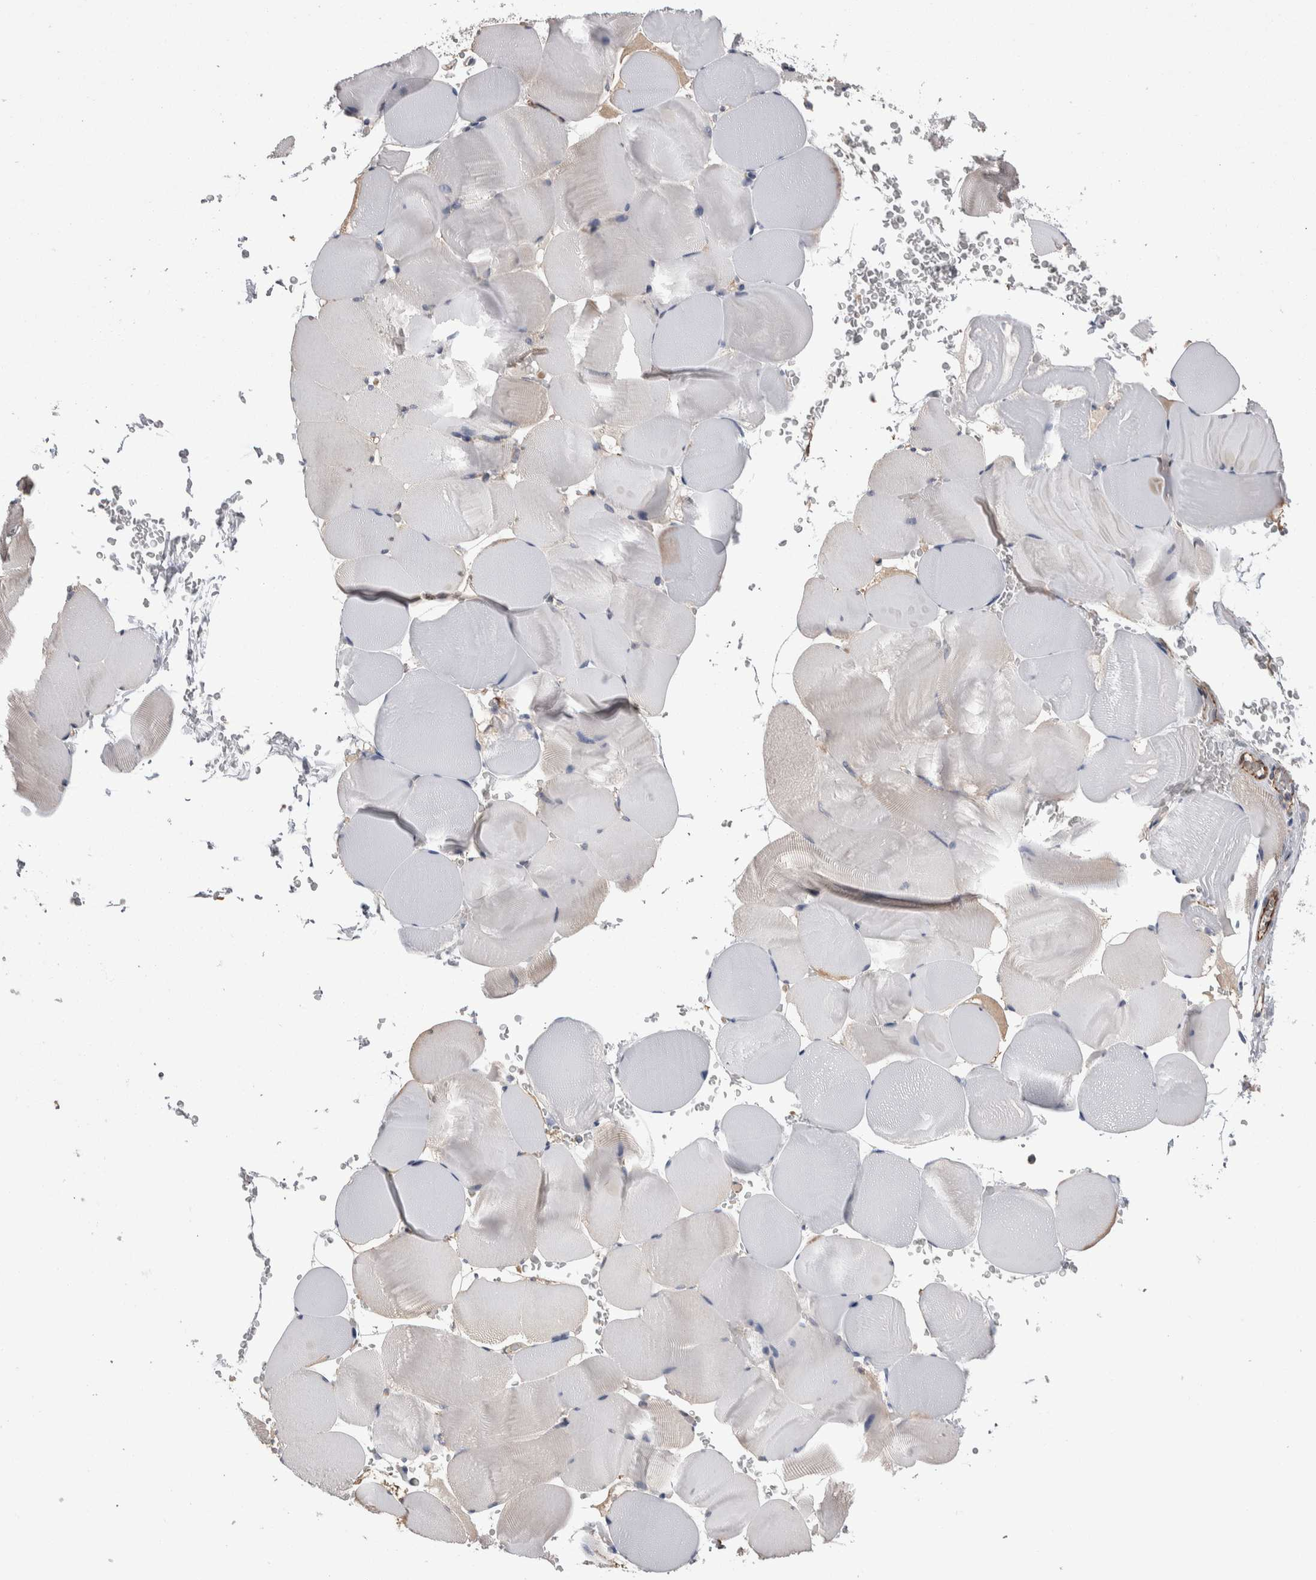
{"staining": {"intensity": "negative", "quantity": "none", "location": "none"}, "tissue": "skeletal muscle", "cell_type": "Myocytes", "image_type": "normal", "snomed": [{"axis": "morphology", "description": "Normal tissue, NOS"}, {"axis": "topography", "description": "Skeletal muscle"}], "caption": "The image demonstrates no significant positivity in myocytes of skeletal muscle.", "gene": "LIMA1", "patient": {"sex": "male", "age": 62}}